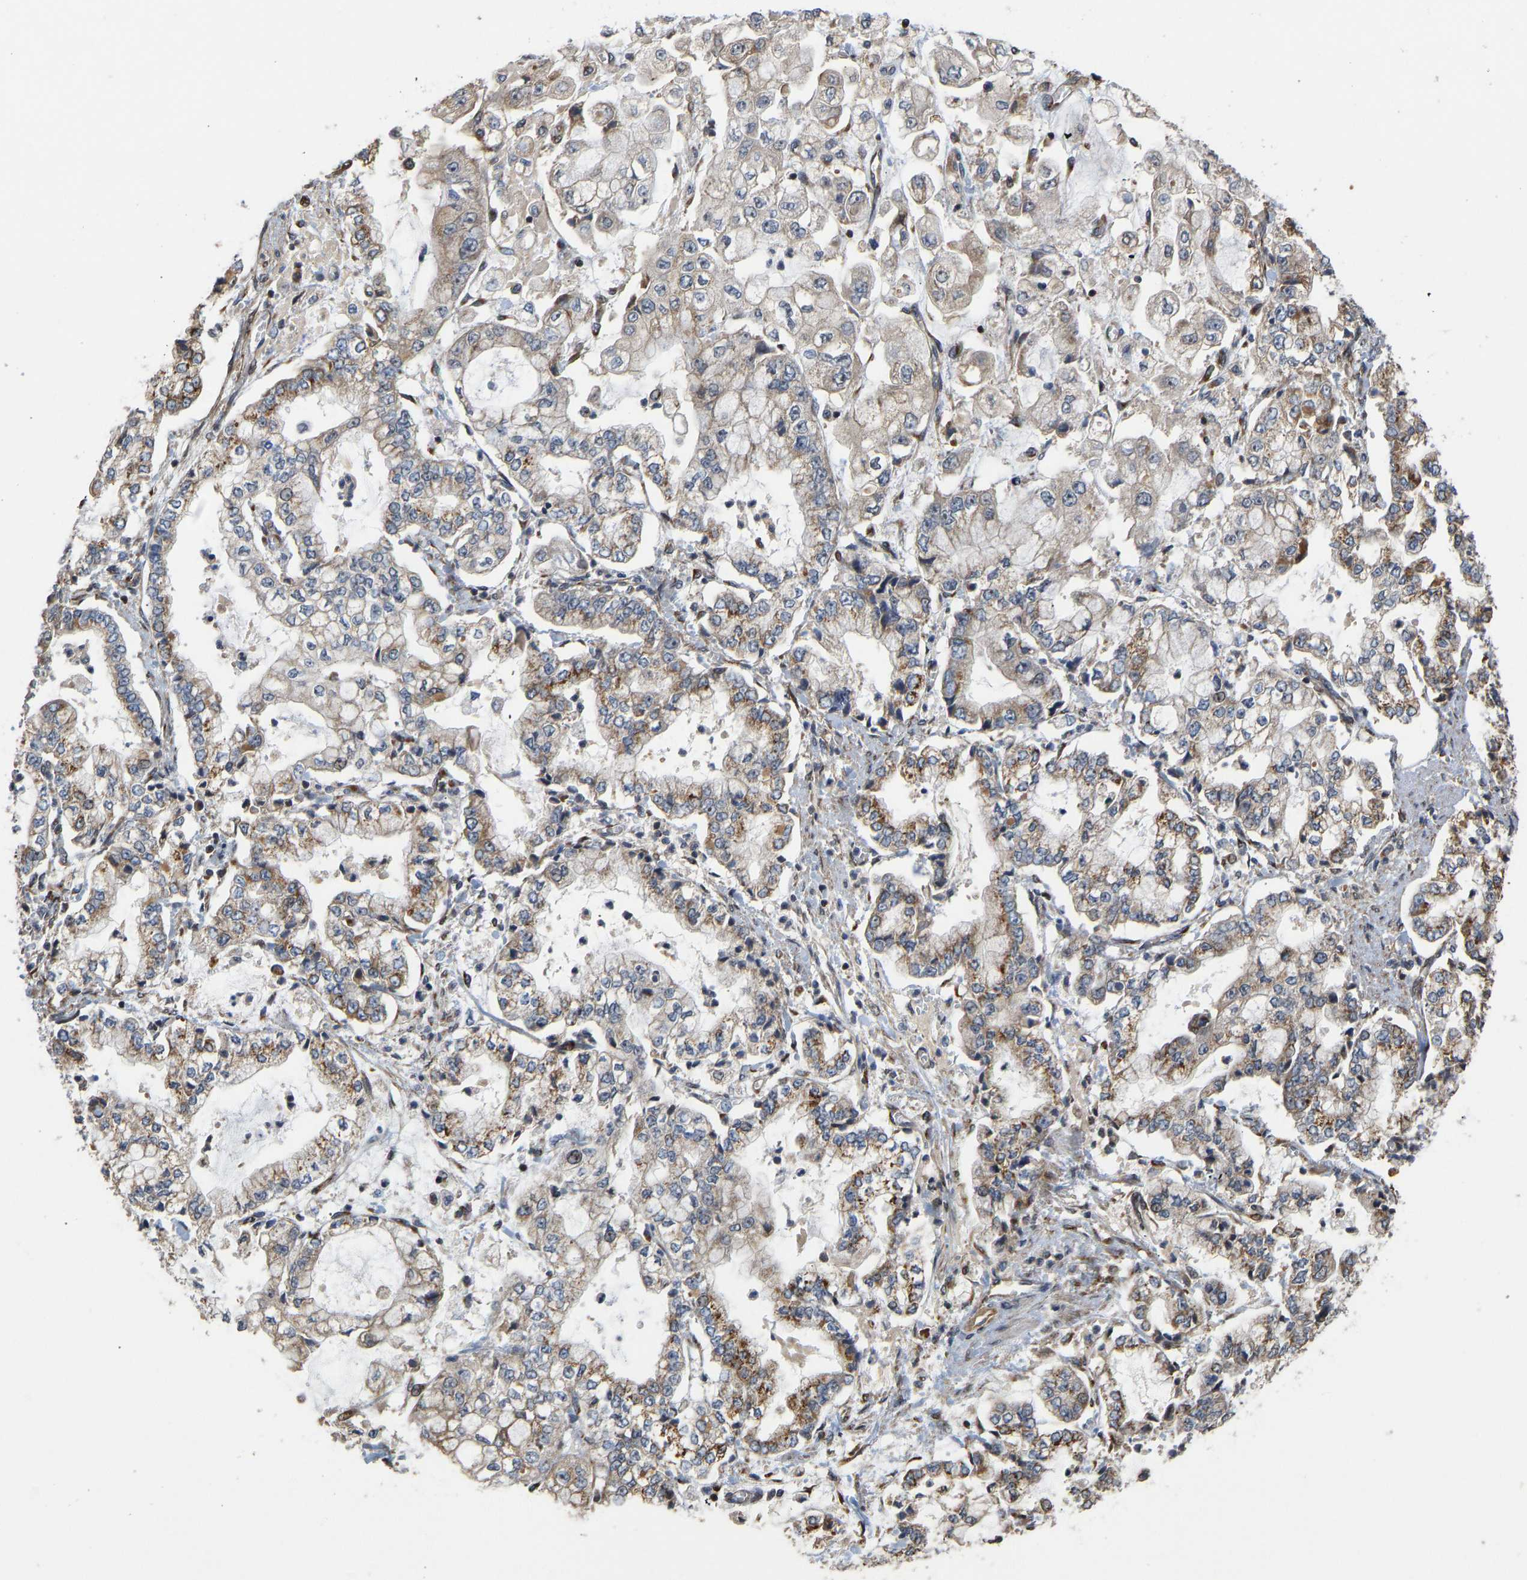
{"staining": {"intensity": "moderate", "quantity": ">75%", "location": "cytoplasmic/membranous"}, "tissue": "stomach cancer", "cell_type": "Tumor cells", "image_type": "cancer", "snomed": [{"axis": "morphology", "description": "Adenocarcinoma, NOS"}, {"axis": "topography", "description": "Stomach"}], "caption": "Immunohistochemistry staining of stomach cancer, which demonstrates medium levels of moderate cytoplasmic/membranous staining in approximately >75% of tumor cells indicating moderate cytoplasmic/membranous protein expression. The staining was performed using DAB (3,3'-diaminobenzidine) (brown) for protein detection and nuclei were counterstained in hematoxylin (blue).", "gene": "YIPF4", "patient": {"sex": "male", "age": 76}}